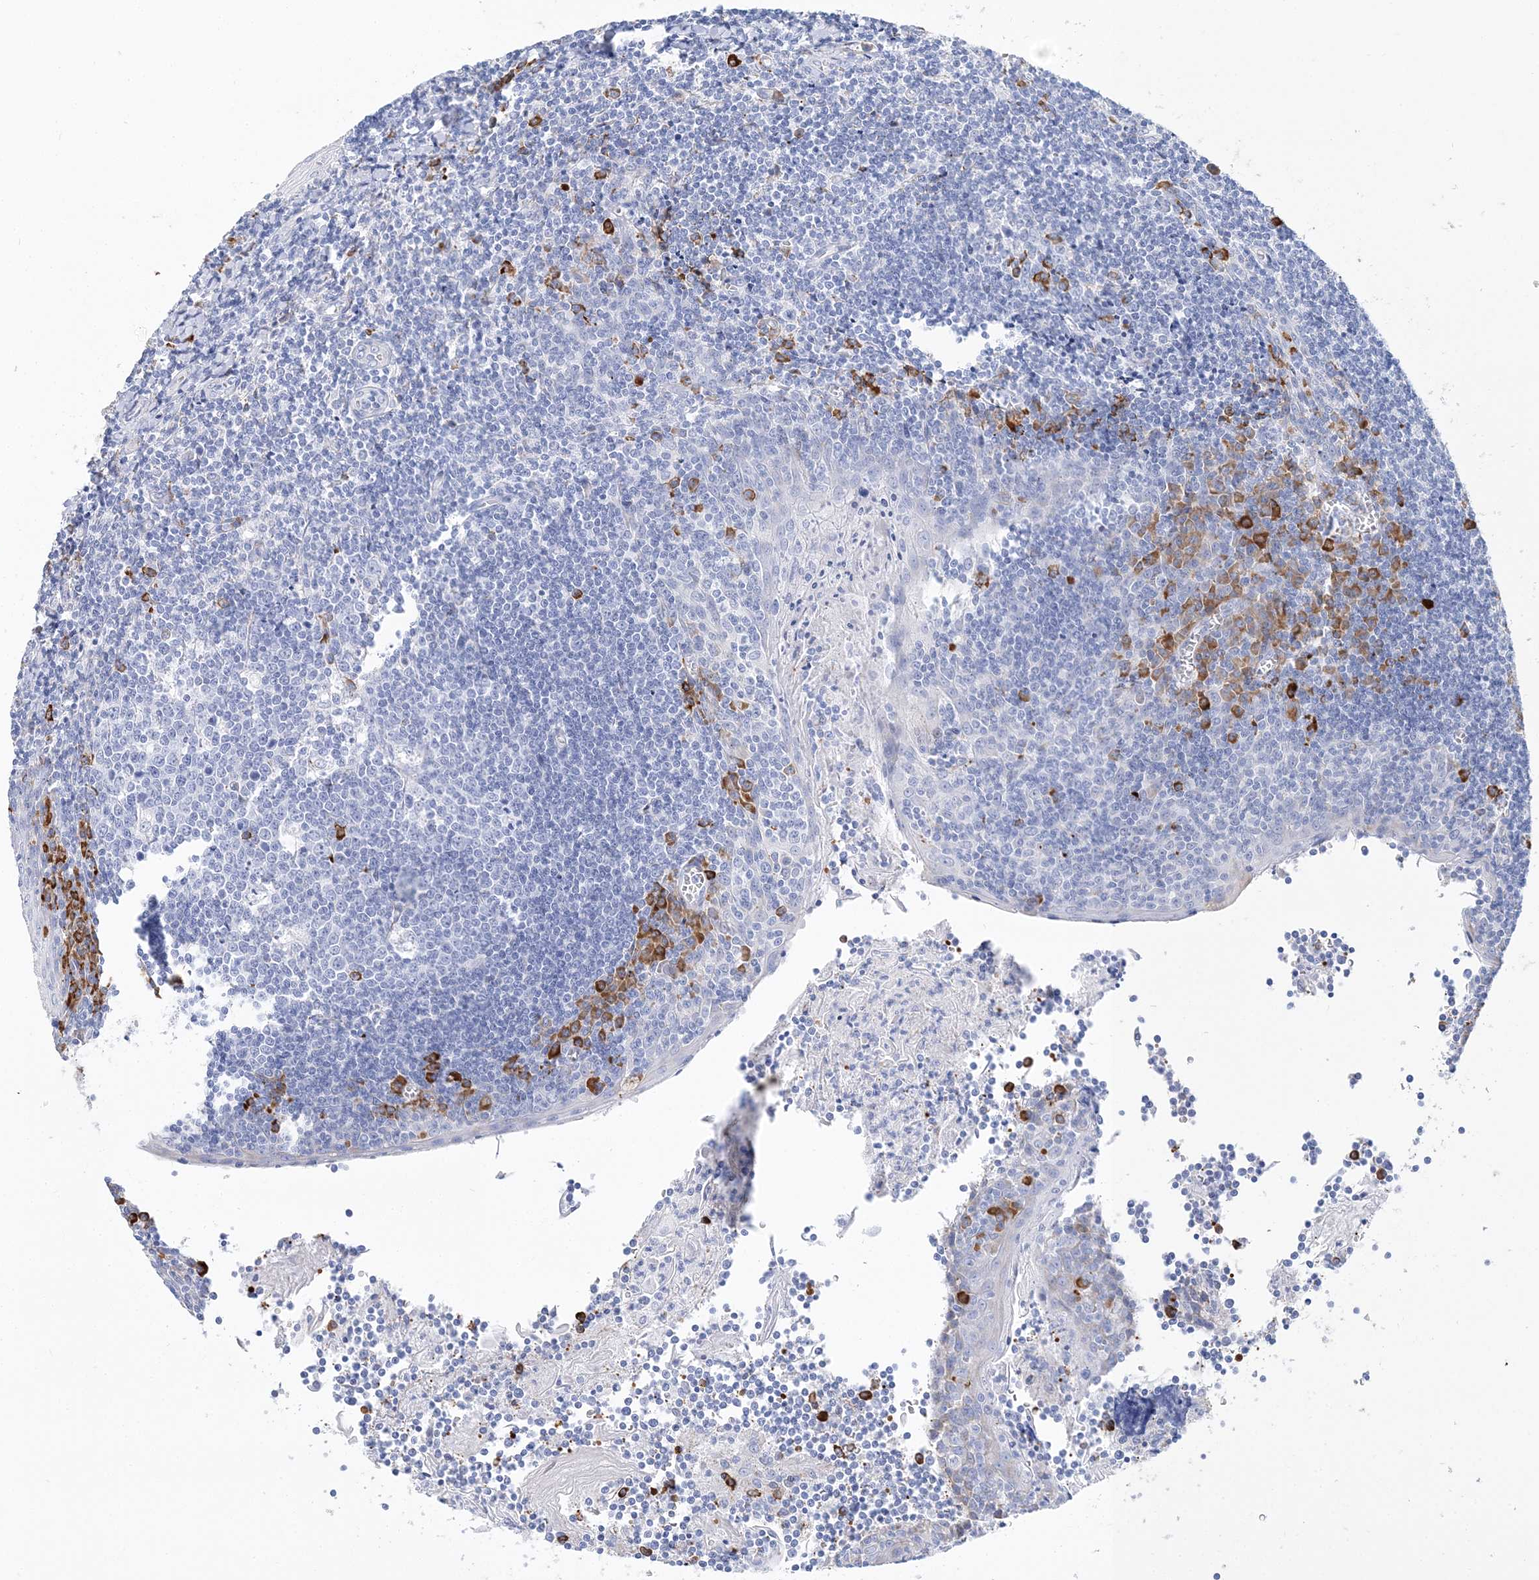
{"staining": {"intensity": "strong", "quantity": "<25%", "location": "cytoplasmic/membranous"}, "tissue": "tonsil", "cell_type": "Germinal center cells", "image_type": "normal", "snomed": [{"axis": "morphology", "description": "Normal tissue, NOS"}, {"axis": "topography", "description": "Tonsil"}], "caption": "A medium amount of strong cytoplasmic/membranous expression is present in approximately <25% of germinal center cells in unremarkable tonsil.", "gene": "TSPYL6", "patient": {"sex": "male", "age": 27}}